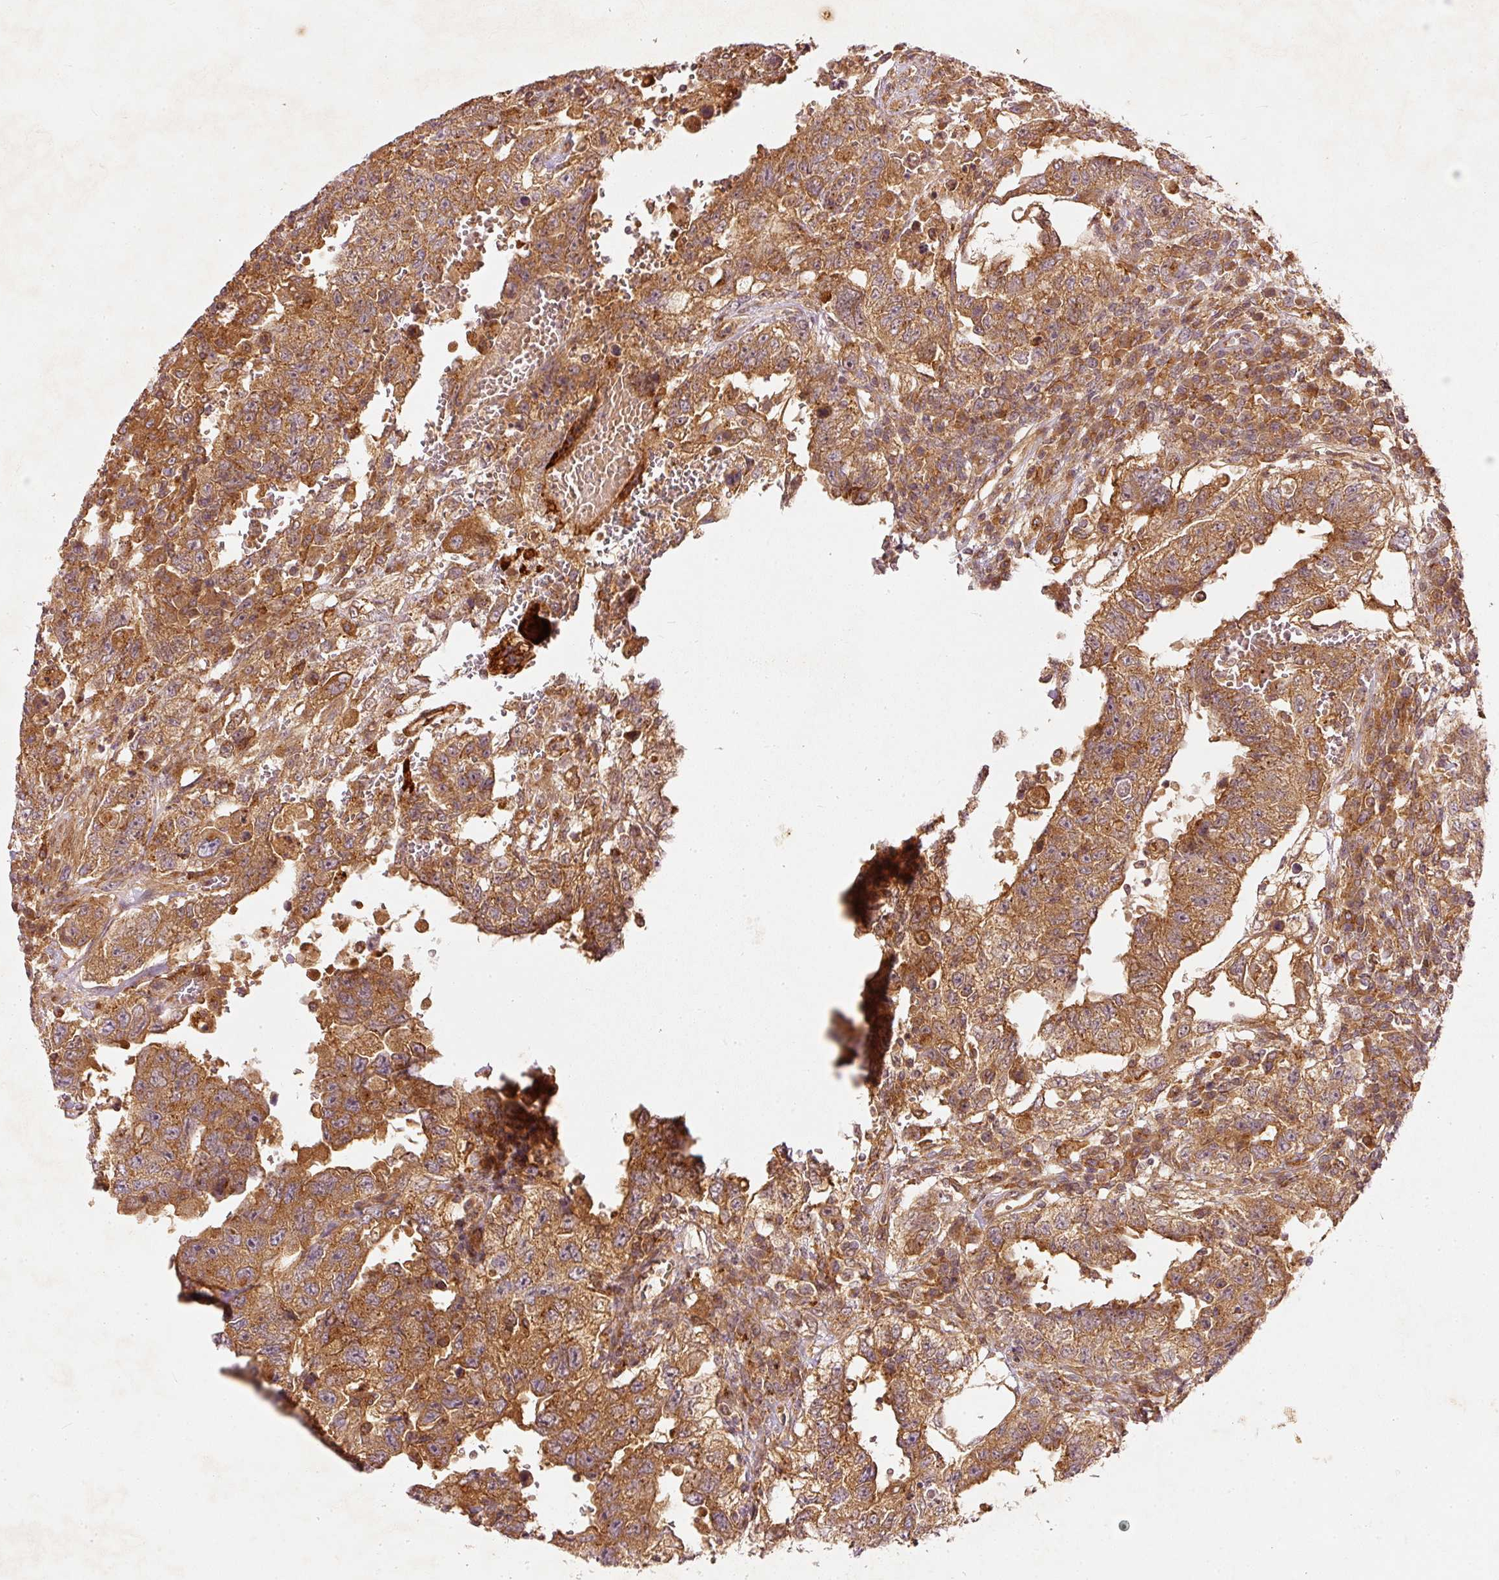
{"staining": {"intensity": "moderate", "quantity": ">75%", "location": "cytoplasmic/membranous"}, "tissue": "testis cancer", "cell_type": "Tumor cells", "image_type": "cancer", "snomed": [{"axis": "morphology", "description": "Carcinoma, Embryonal, NOS"}, {"axis": "topography", "description": "Testis"}], "caption": "This image demonstrates immunohistochemistry staining of human testis cancer, with medium moderate cytoplasmic/membranous positivity in approximately >75% of tumor cells.", "gene": "ZNF580", "patient": {"sex": "male", "age": 26}}